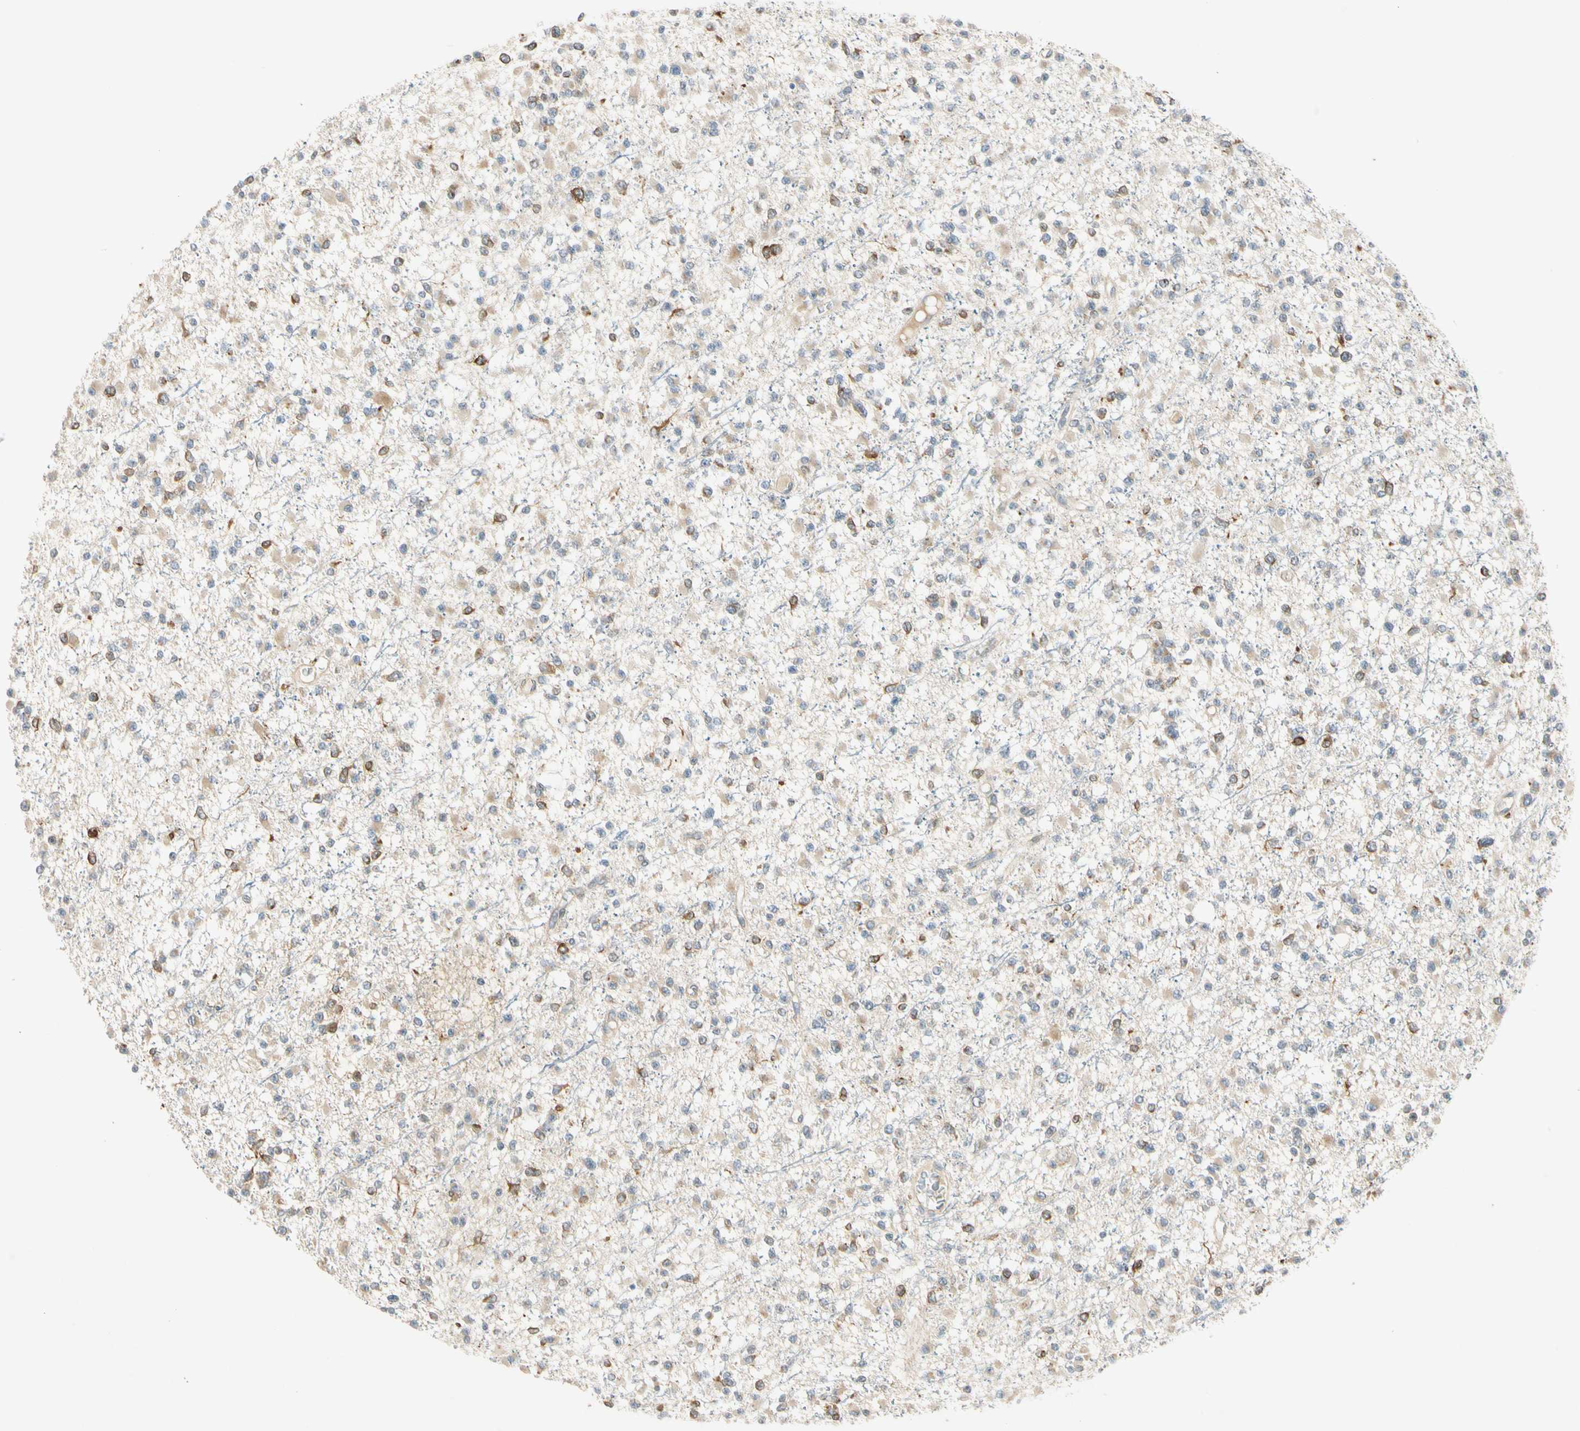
{"staining": {"intensity": "weak", "quantity": ">75%", "location": "cytoplasmic/membranous"}, "tissue": "glioma", "cell_type": "Tumor cells", "image_type": "cancer", "snomed": [{"axis": "morphology", "description": "Glioma, malignant, Low grade"}, {"axis": "topography", "description": "Brain"}], "caption": "The immunohistochemical stain shows weak cytoplasmic/membranous expression in tumor cells of low-grade glioma (malignant) tissue.", "gene": "RPS6KB2", "patient": {"sex": "female", "age": 22}}